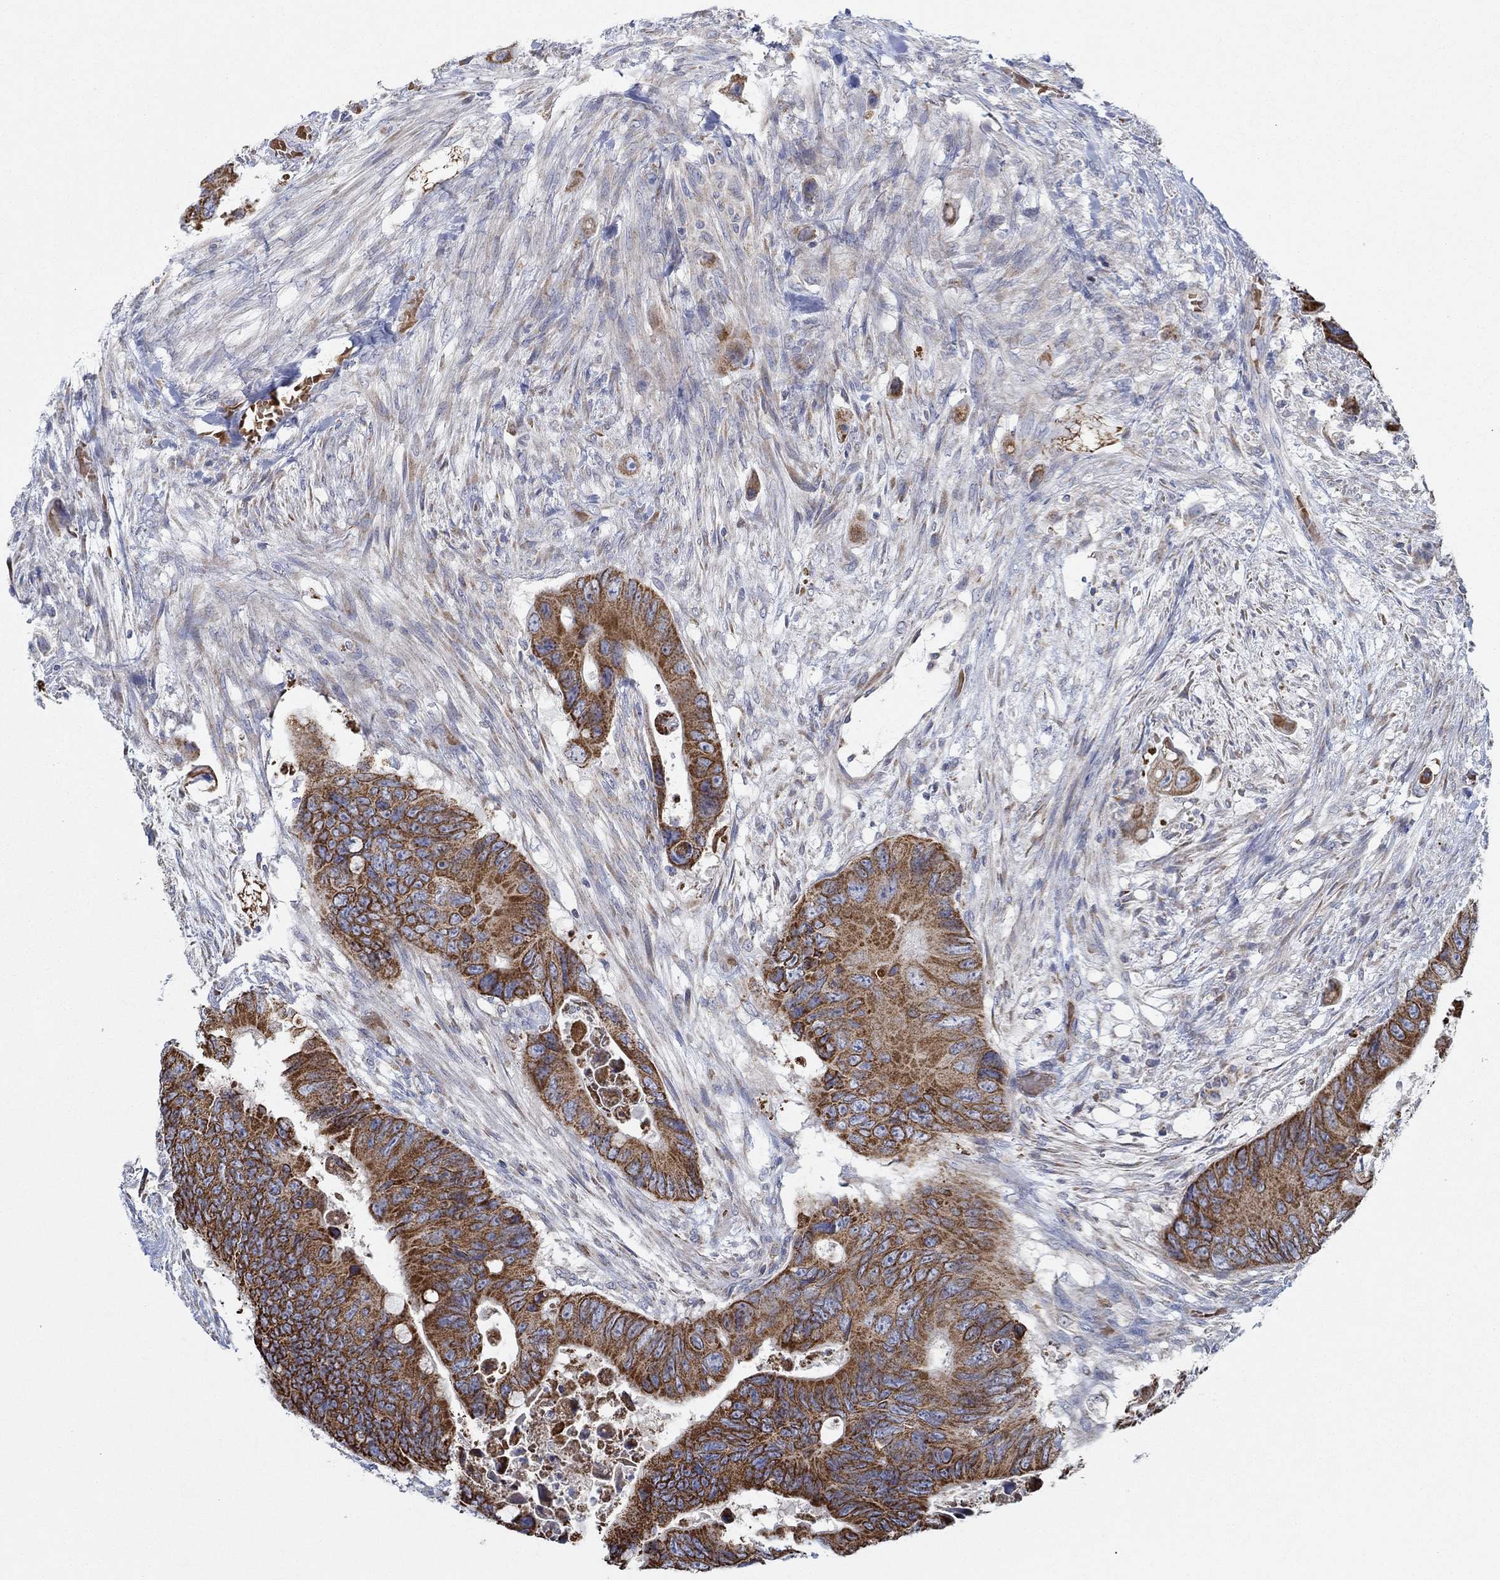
{"staining": {"intensity": "strong", "quantity": ">75%", "location": "cytoplasmic/membranous"}, "tissue": "colorectal cancer", "cell_type": "Tumor cells", "image_type": "cancer", "snomed": [{"axis": "morphology", "description": "Adenocarcinoma, NOS"}, {"axis": "topography", "description": "Rectum"}], "caption": "Strong cytoplasmic/membranous expression is present in about >75% of tumor cells in colorectal adenocarcinoma.", "gene": "GLOD5", "patient": {"sex": "male", "age": 63}}